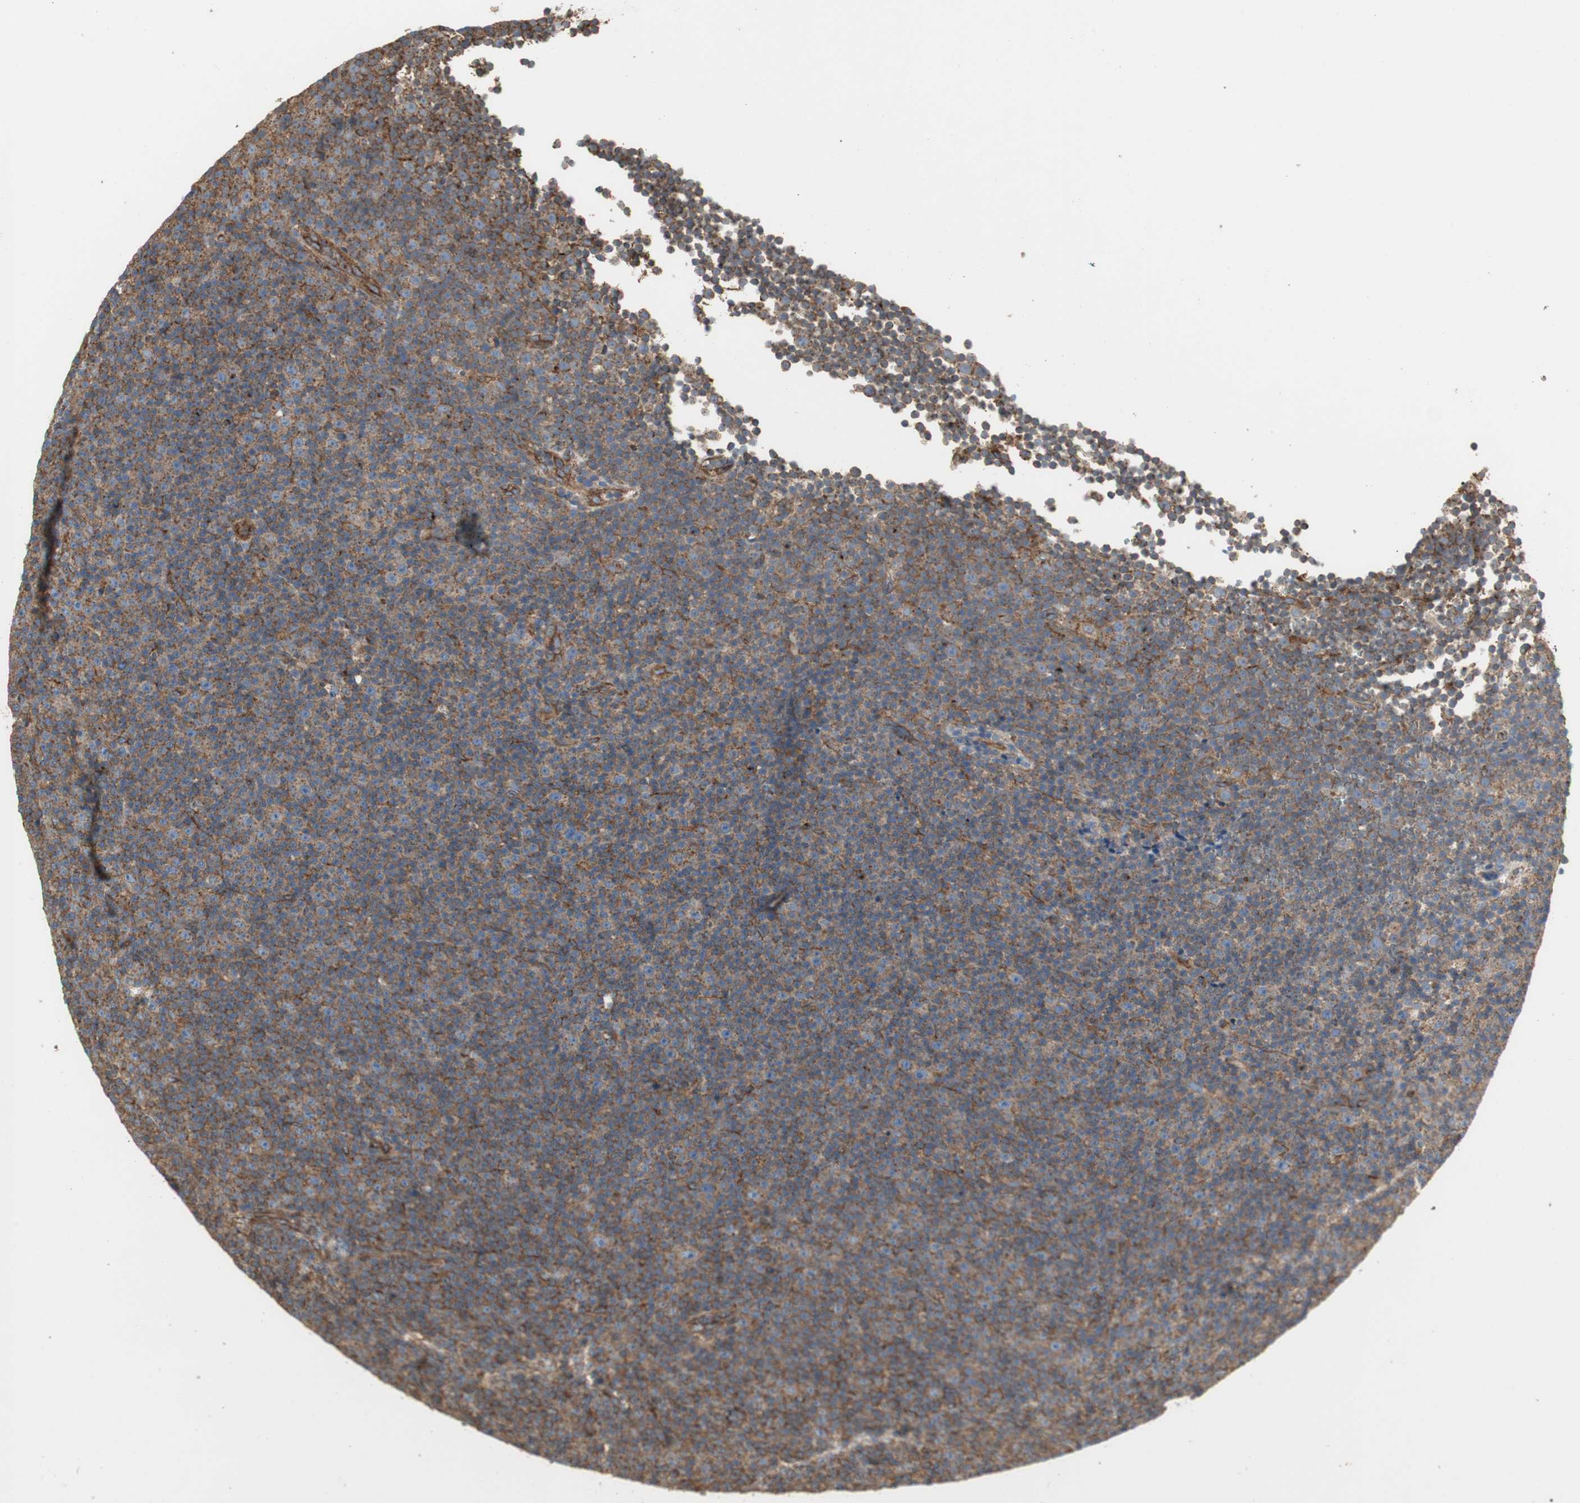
{"staining": {"intensity": "strong", "quantity": ">75%", "location": "cytoplasmic/membranous"}, "tissue": "lymphoma", "cell_type": "Tumor cells", "image_type": "cancer", "snomed": [{"axis": "morphology", "description": "Malignant lymphoma, non-Hodgkin's type, Low grade"}, {"axis": "topography", "description": "Lymph node"}], "caption": "Tumor cells show high levels of strong cytoplasmic/membranous positivity in approximately >75% of cells in human lymphoma.", "gene": "H6PD", "patient": {"sex": "female", "age": 67}}